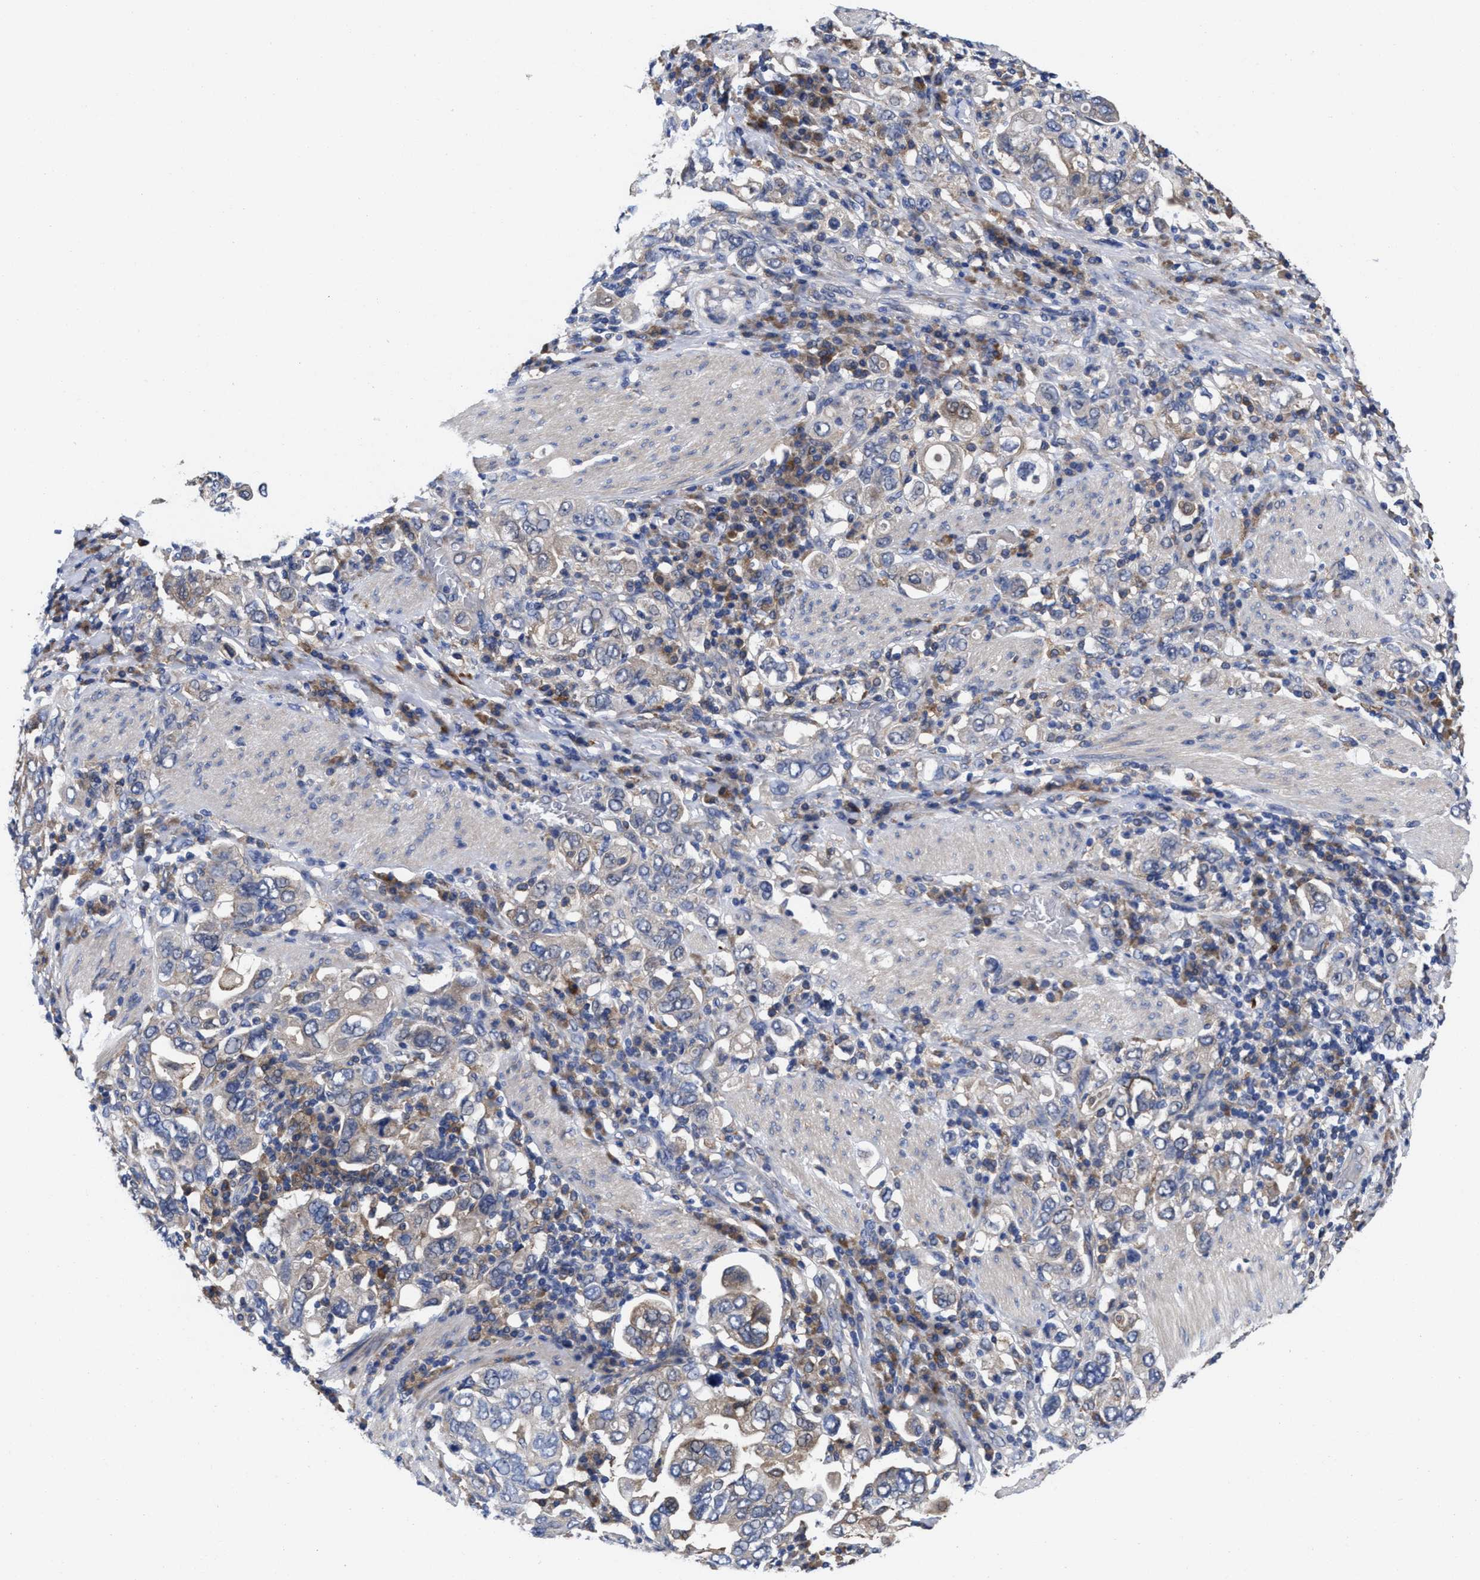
{"staining": {"intensity": "weak", "quantity": "<25%", "location": "cytoplasmic/membranous"}, "tissue": "stomach cancer", "cell_type": "Tumor cells", "image_type": "cancer", "snomed": [{"axis": "morphology", "description": "Adenocarcinoma, NOS"}, {"axis": "topography", "description": "Stomach, upper"}], "caption": "High magnification brightfield microscopy of stomach cancer stained with DAB (brown) and counterstained with hematoxylin (blue): tumor cells show no significant expression. Nuclei are stained in blue.", "gene": "TXNDC17", "patient": {"sex": "male", "age": 62}}